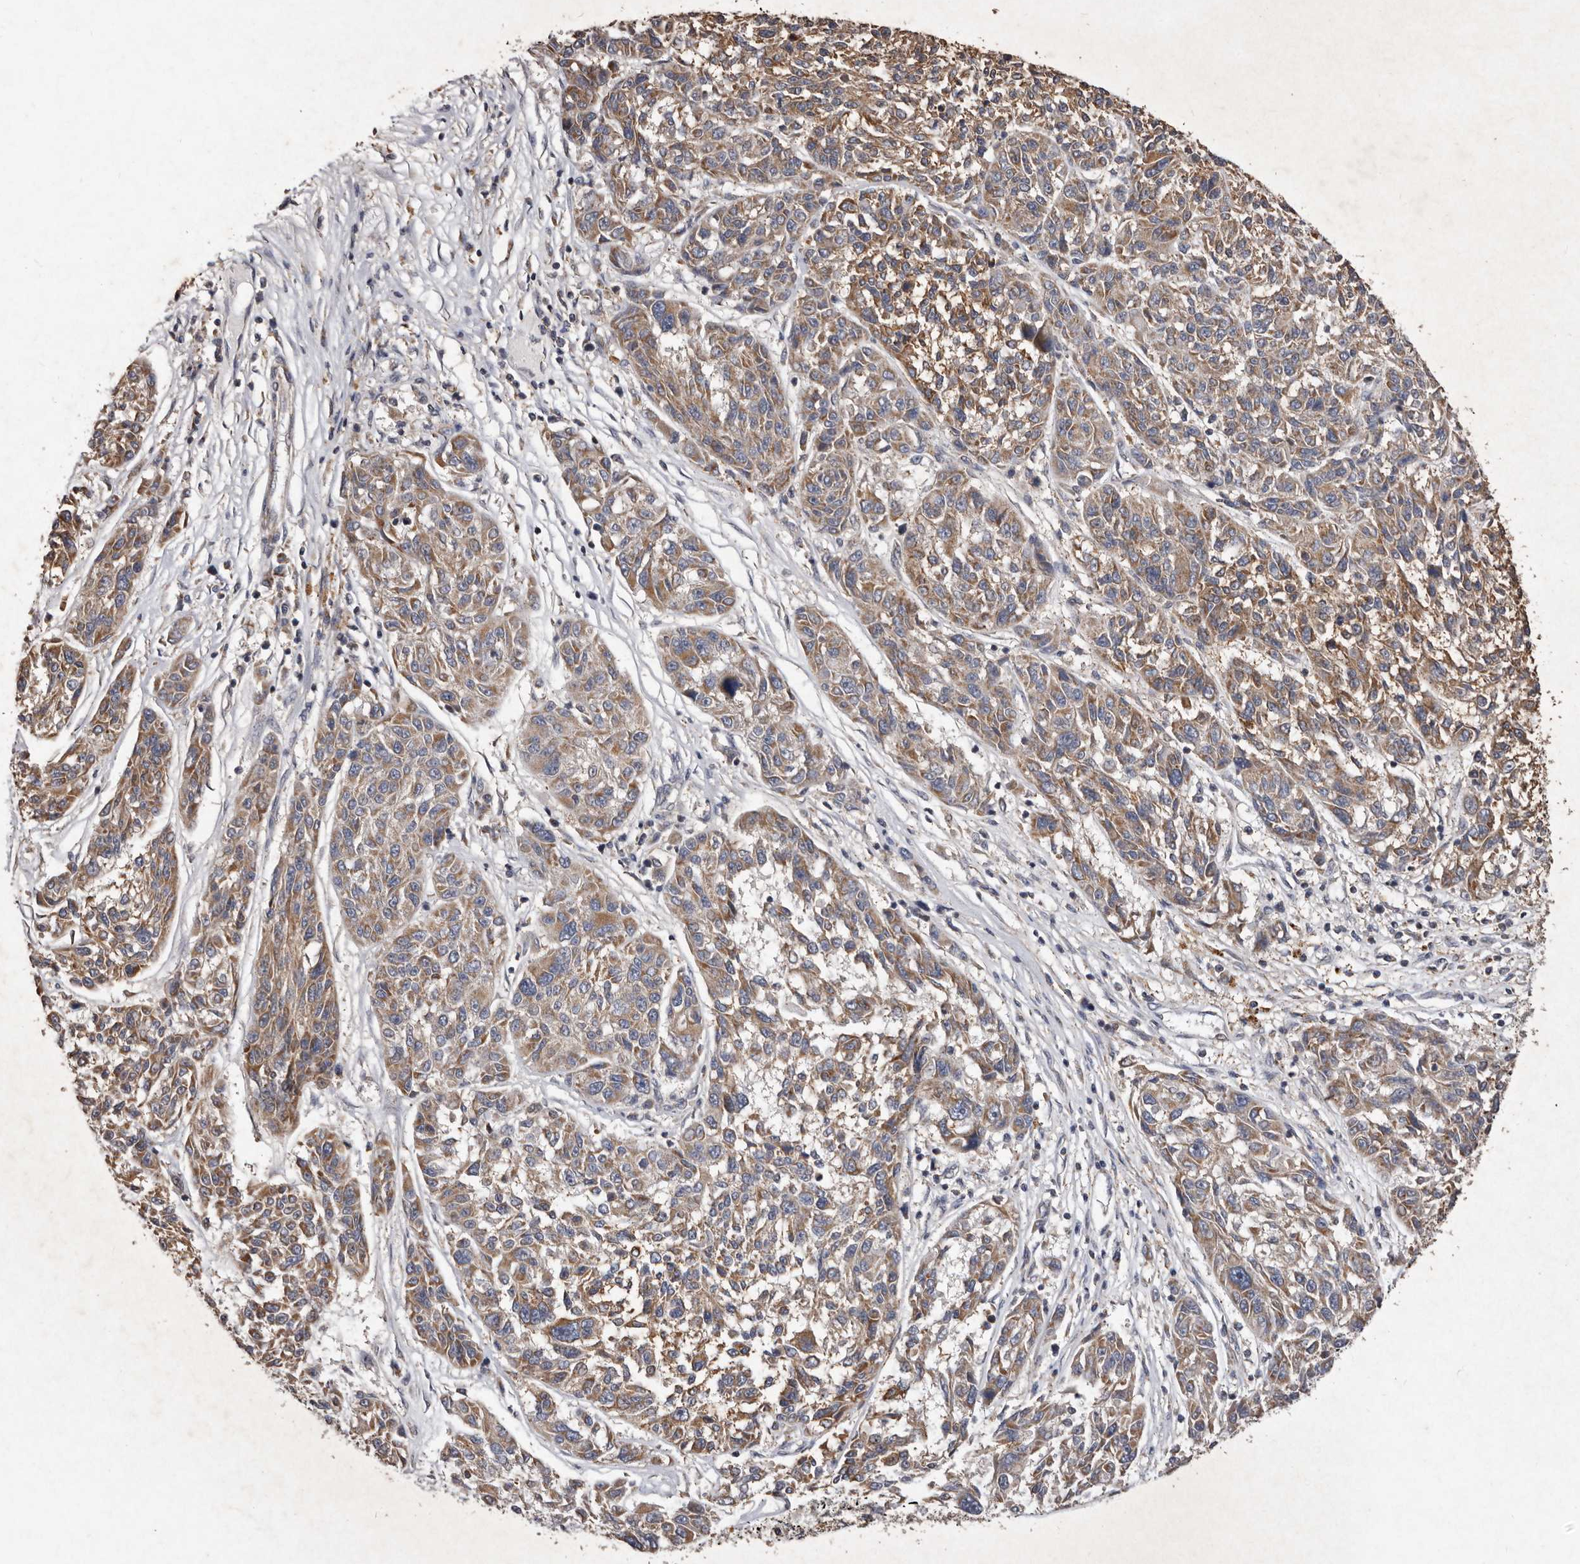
{"staining": {"intensity": "weak", "quantity": ">75%", "location": "cytoplasmic/membranous"}, "tissue": "melanoma", "cell_type": "Tumor cells", "image_type": "cancer", "snomed": [{"axis": "morphology", "description": "Malignant melanoma, NOS"}, {"axis": "topography", "description": "Skin"}], "caption": "Melanoma stained with a brown dye displays weak cytoplasmic/membranous positive expression in approximately >75% of tumor cells.", "gene": "CXCL14", "patient": {"sex": "male", "age": 53}}